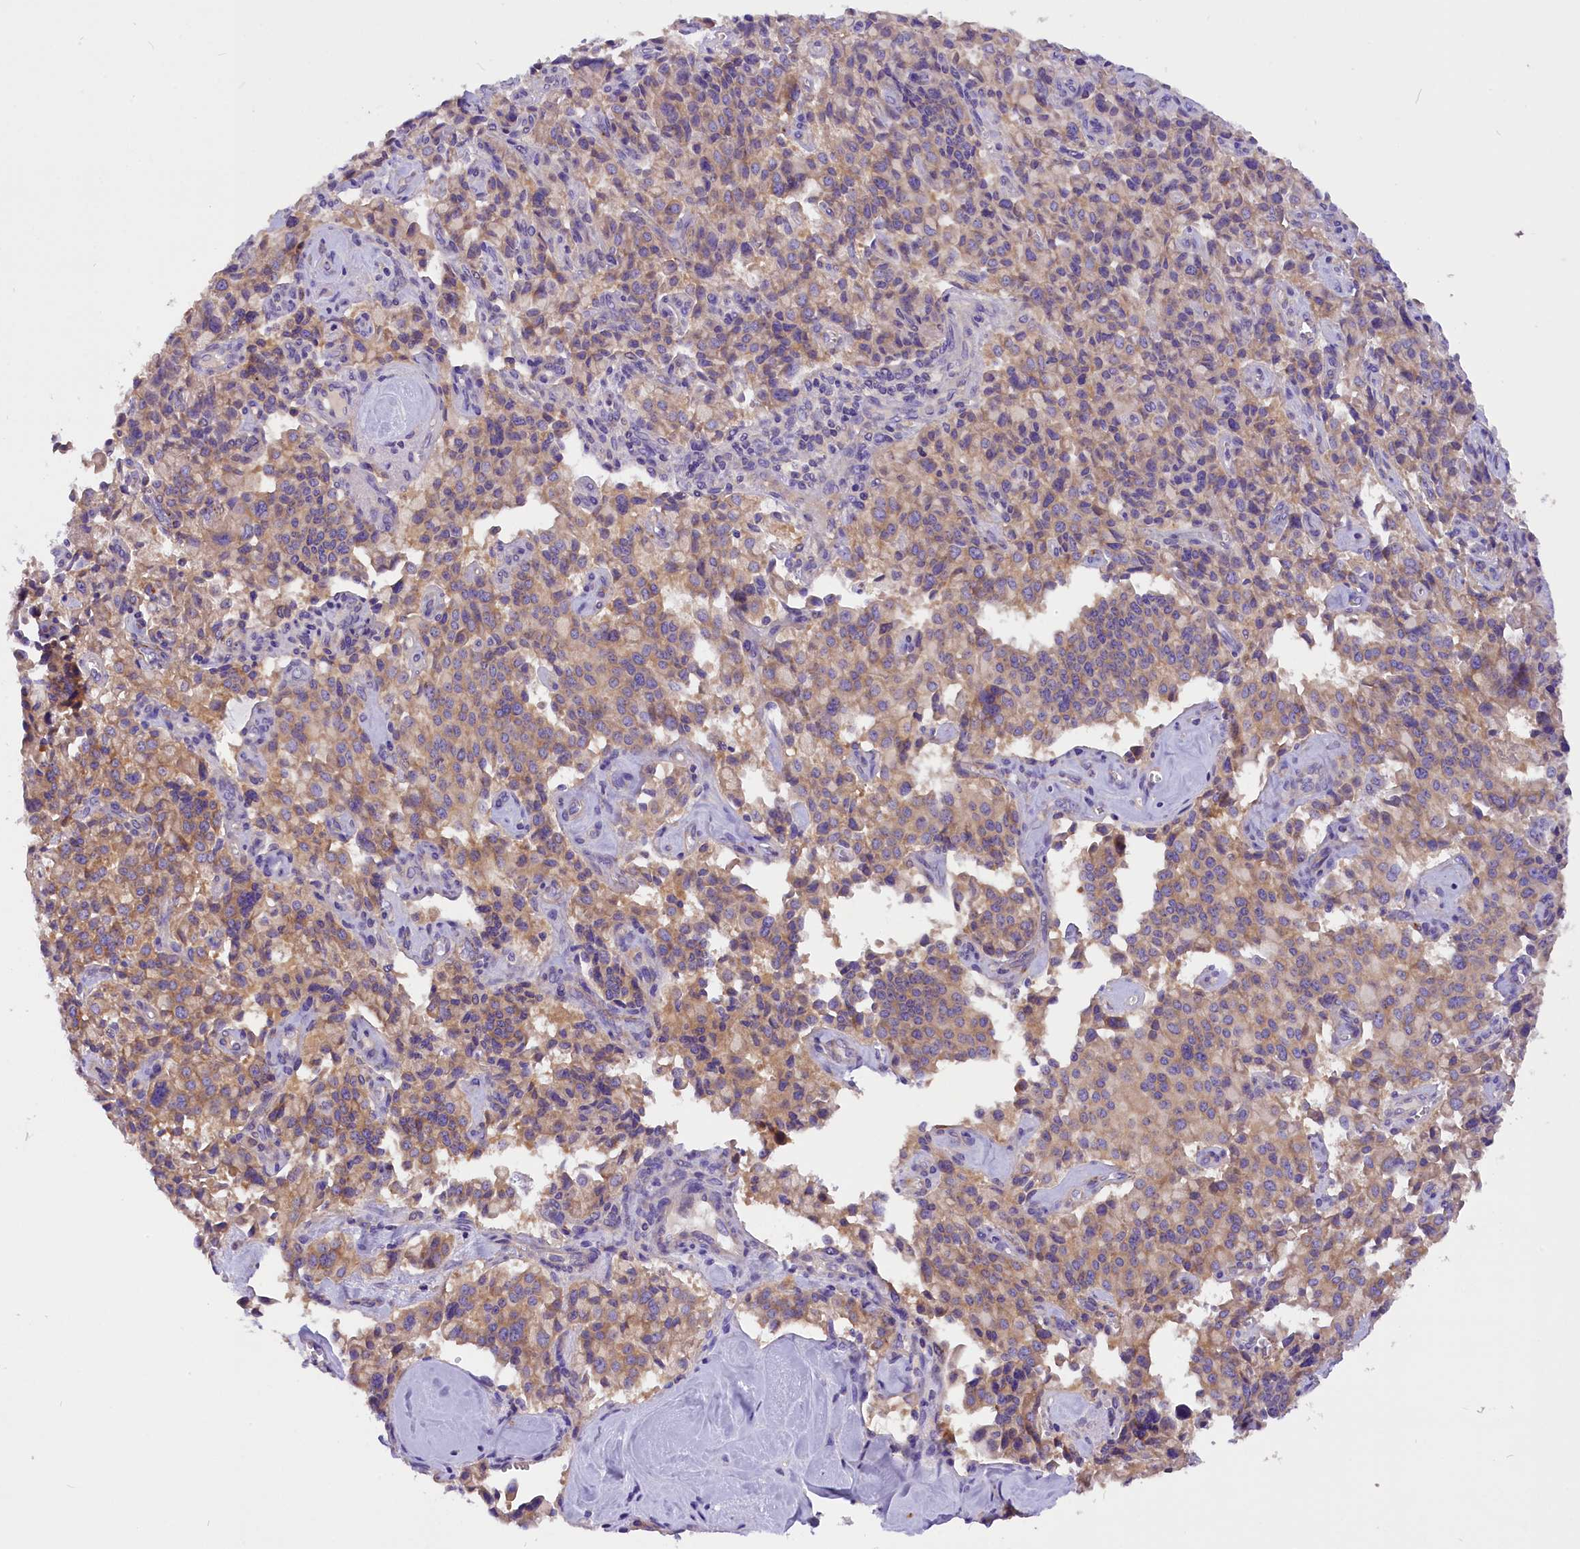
{"staining": {"intensity": "moderate", "quantity": "25%-75%", "location": "cytoplasmic/membranous"}, "tissue": "pancreatic cancer", "cell_type": "Tumor cells", "image_type": "cancer", "snomed": [{"axis": "morphology", "description": "Adenocarcinoma, NOS"}, {"axis": "topography", "description": "Pancreas"}], "caption": "Brown immunohistochemical staining in human pancreatic cancer displays moderate cytoplasmic/membranous expression in approximately 25%-75% of tumor cells. (DAB IHC, brown staining for protein, blue staining for nuclei).", "gene": "AP3B2", "patient": {"sex": "male", "age": 65}}